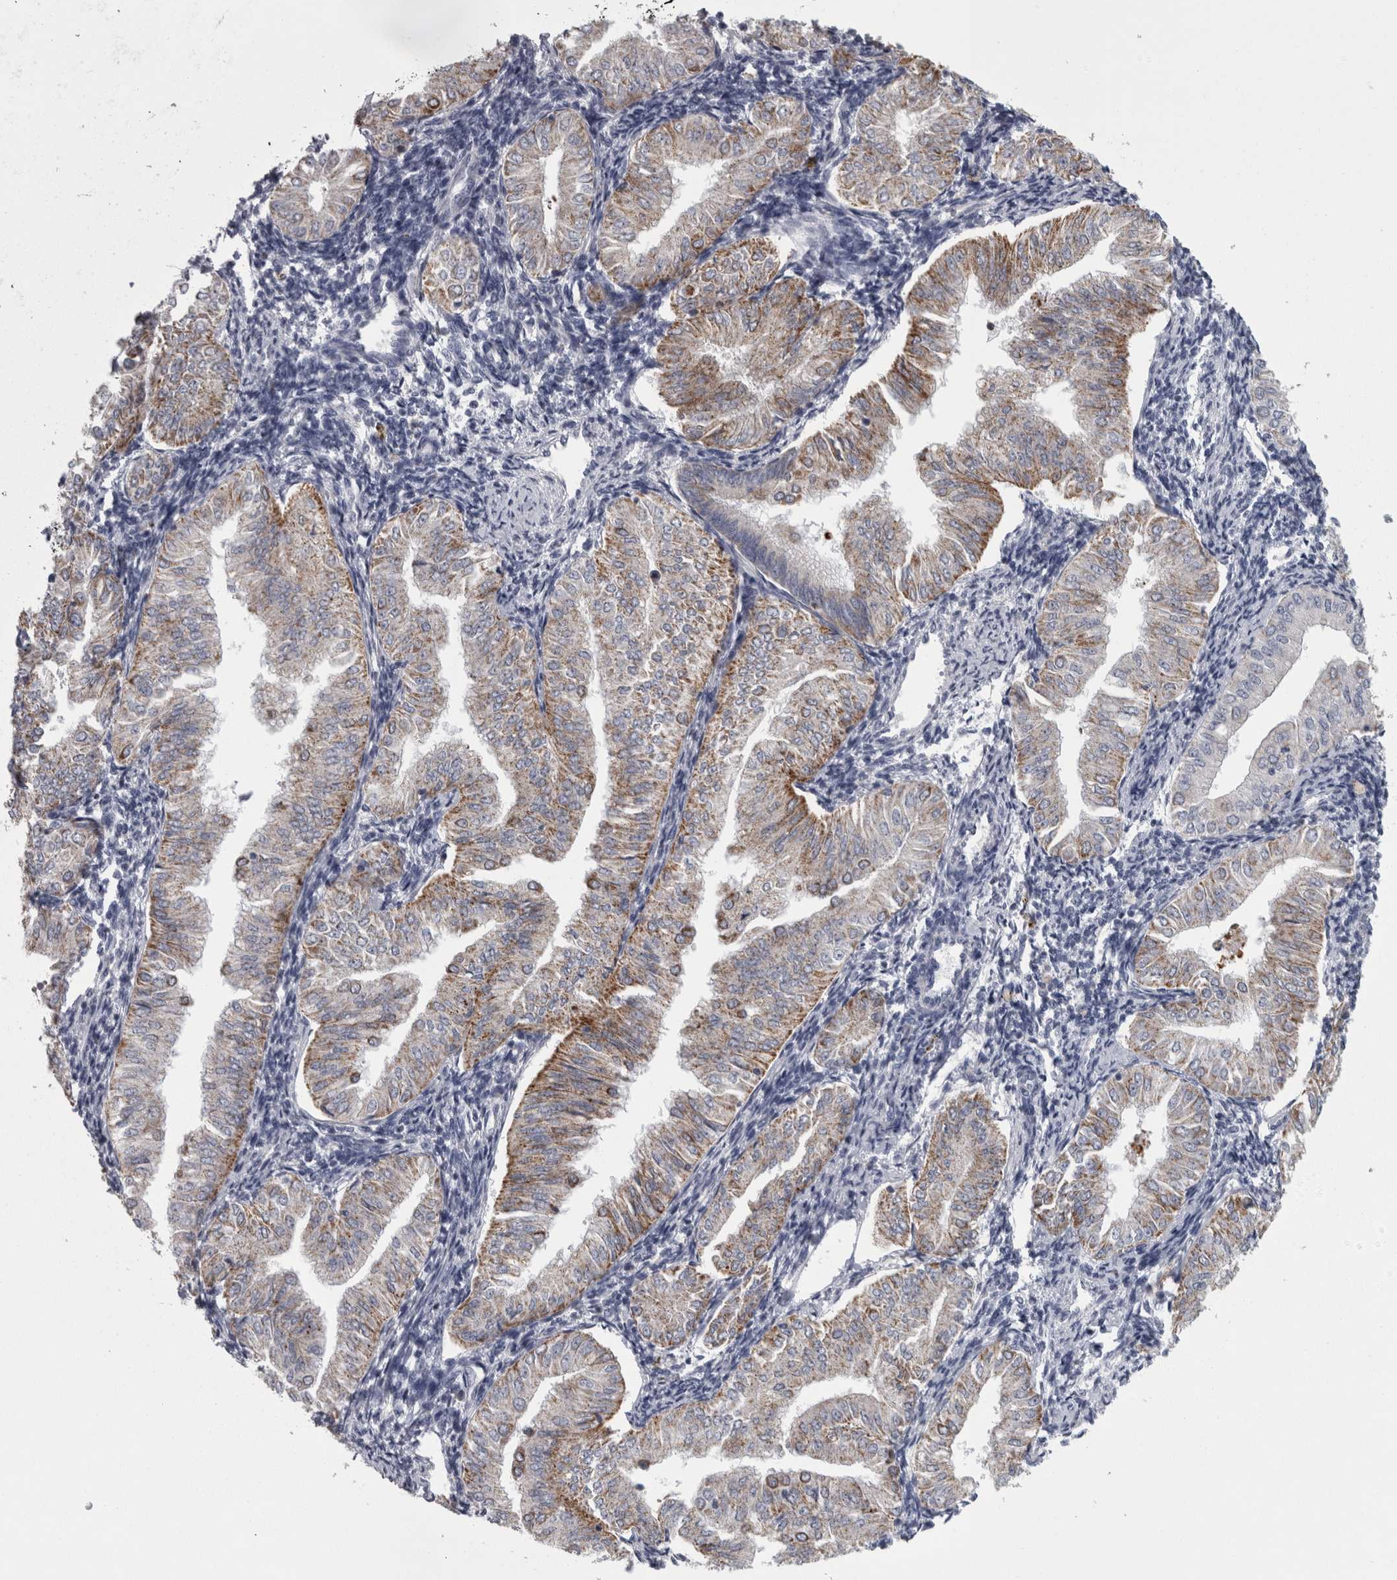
{"staining": {"intensity": "moderate", "quantity": "25%-75%", "location": "cytoplasmic/membranous"}, "tissue": "endometrial cancer", "cell_type": "Tumor cells", "image_type": "cancer", "snomed": [{"axis": "morphology", "description": "Normal tissue, NOS"}, {"axis": "morphology", "description": "Adenocarcinoma, NOS"}, {"axis": "topography", "description": "Endometrium"}], "caption": "Approximately 25%-75% of tumor cells in endometrial cancer display moderate cytoplasmic/membranous protein positivity as visualized by brown immunohistochemical staining.", "gene": "DBT", "patient": {"sex": "female", "age": 53}}